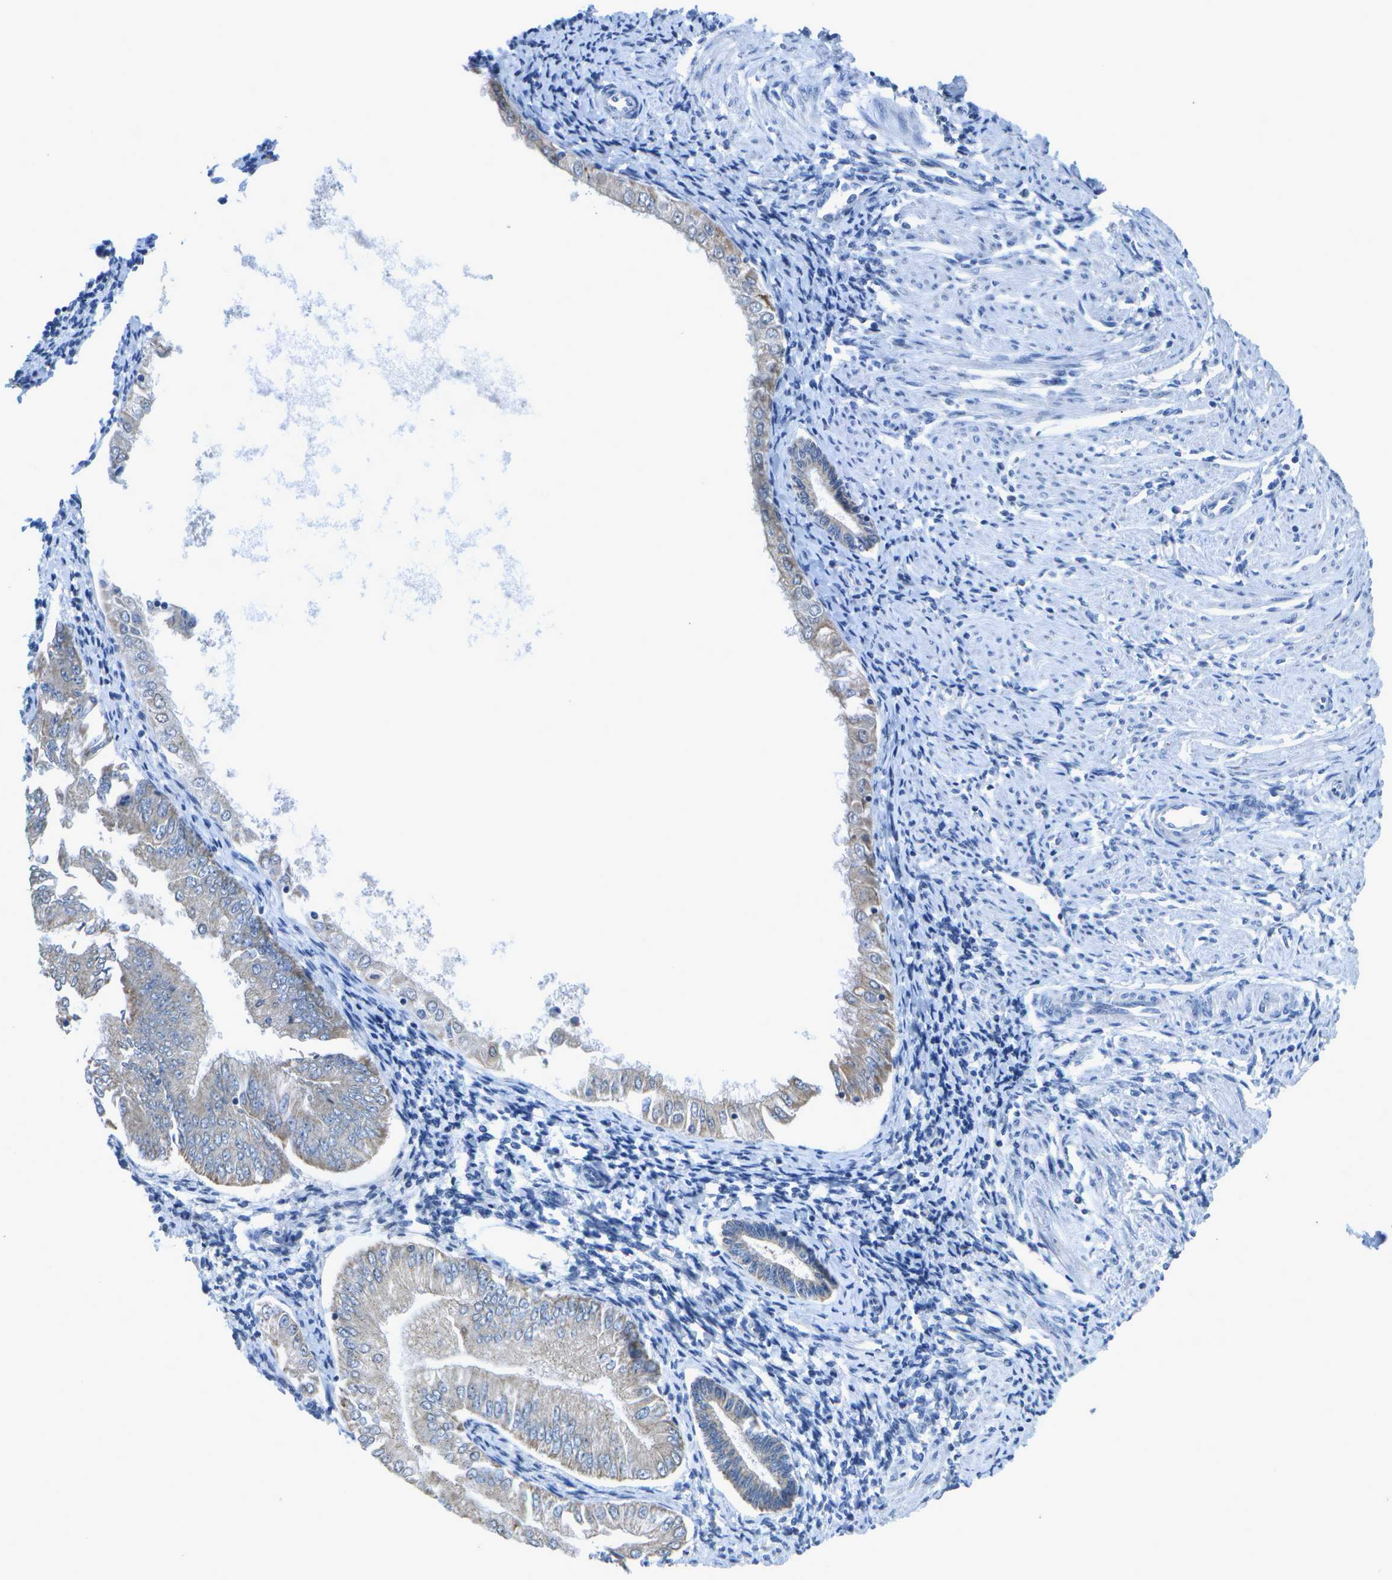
{"staining": {"intensity": "negative", "quantity": "none", "location": "none"}, "tissue": "endometrial cancer", "cell_type": "Tumor cells", "image_type": "cancer", "snomed": [{"axis": "morphology", "description": "Adenocarcinoma, NOS"}, {"axis": "topography", "description": "Endometrium"}], "caption": "DAB immunohistochemical staining of endometrial adenocarcinoma reveals no significant expression in tumor cells.", "gene": "DSE", "patient": {"sex": "female", "age": 53}}